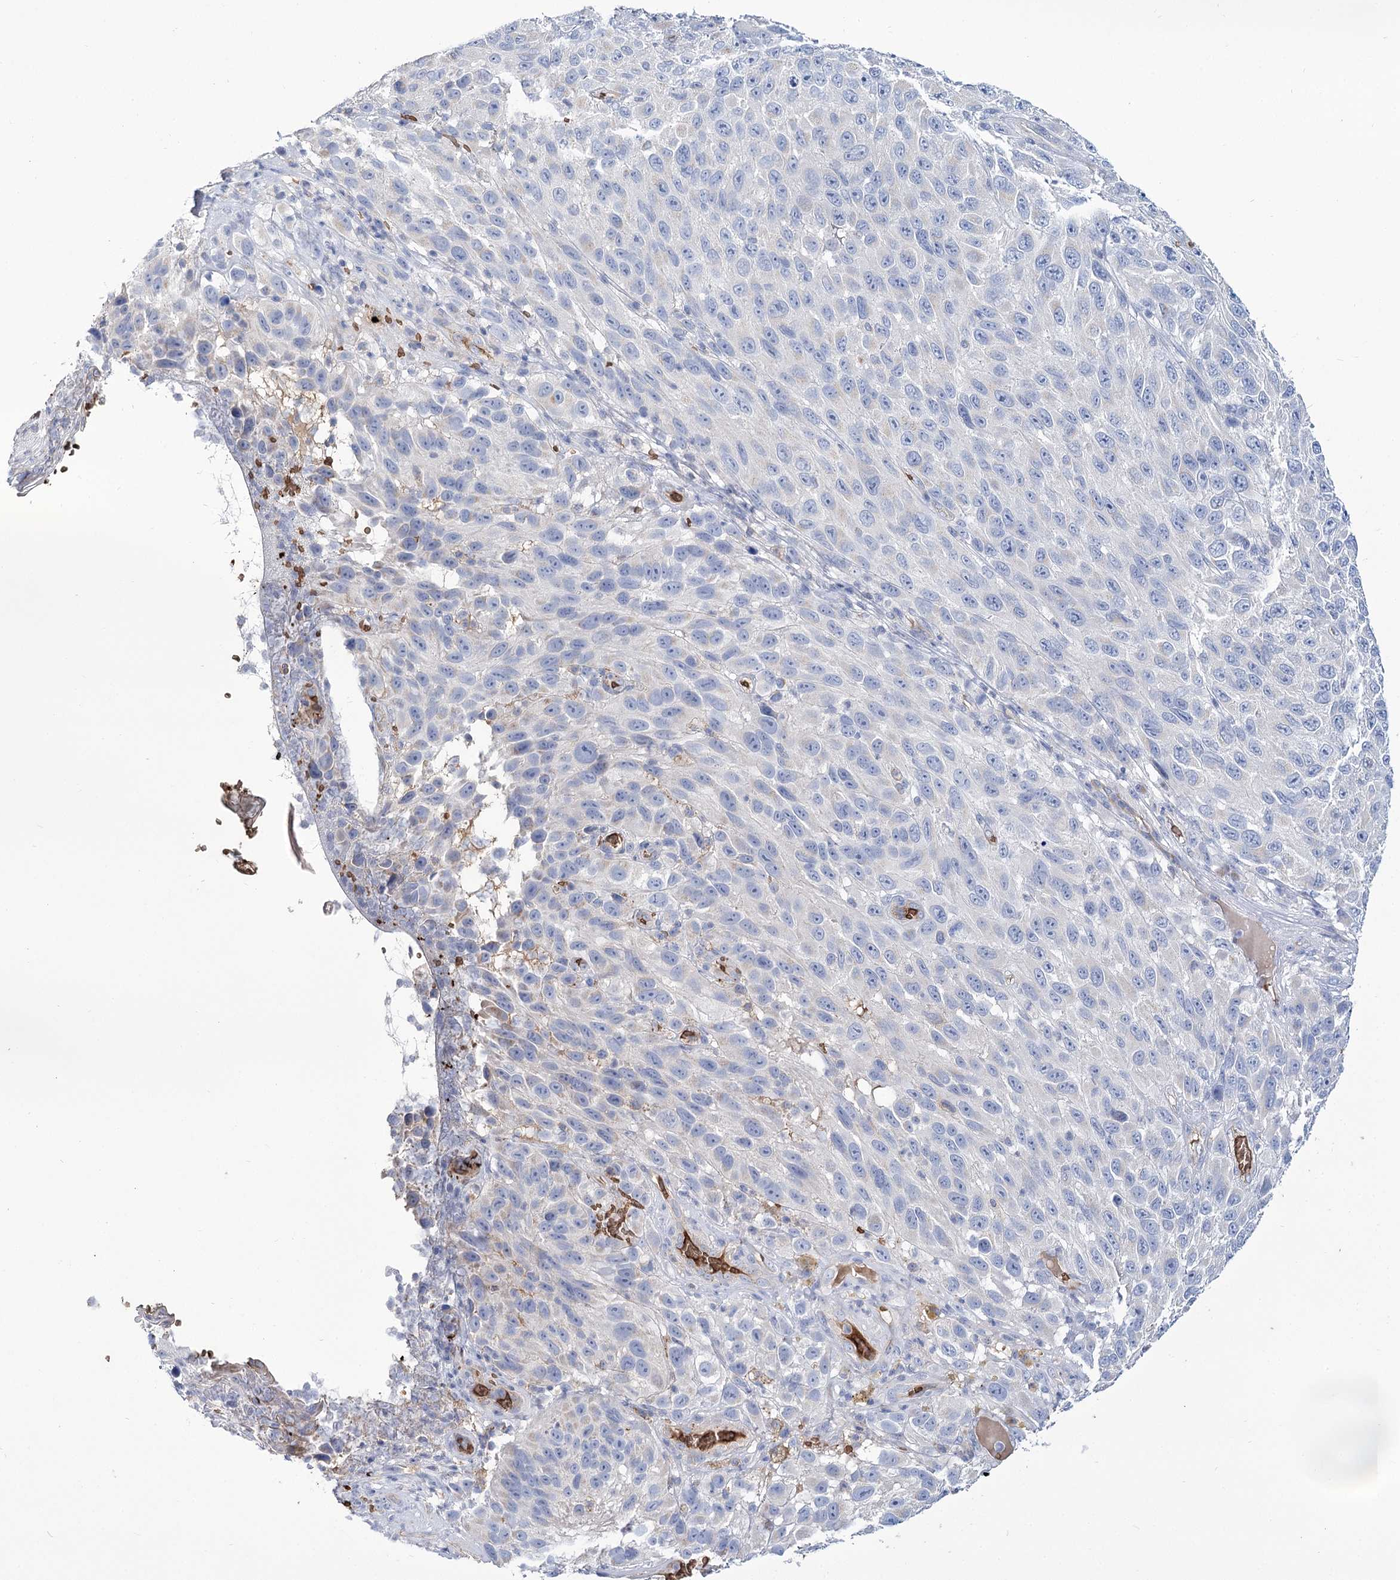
{"staining": {"intensity": "strong", "quantity": "<25%", "location": "cytoplasmic/membranous"}, "tissue": "melanoma", "cell_type": "Tumor cells", "image_type": "cancer", "snomed": [{"axis": "morphology", "description": "Malignant melanoma, NOS"}, {"axis": "topography", "description": "Skin"}], "caption": "IHC histopathology image of melanoma stained for a protein (brown), which shows medium levels of strong cytoplasmic/membranous expression in about <25% of tumor cells.", "gene": "GBF1", "patient": {"sex": "female", "age": 96}}